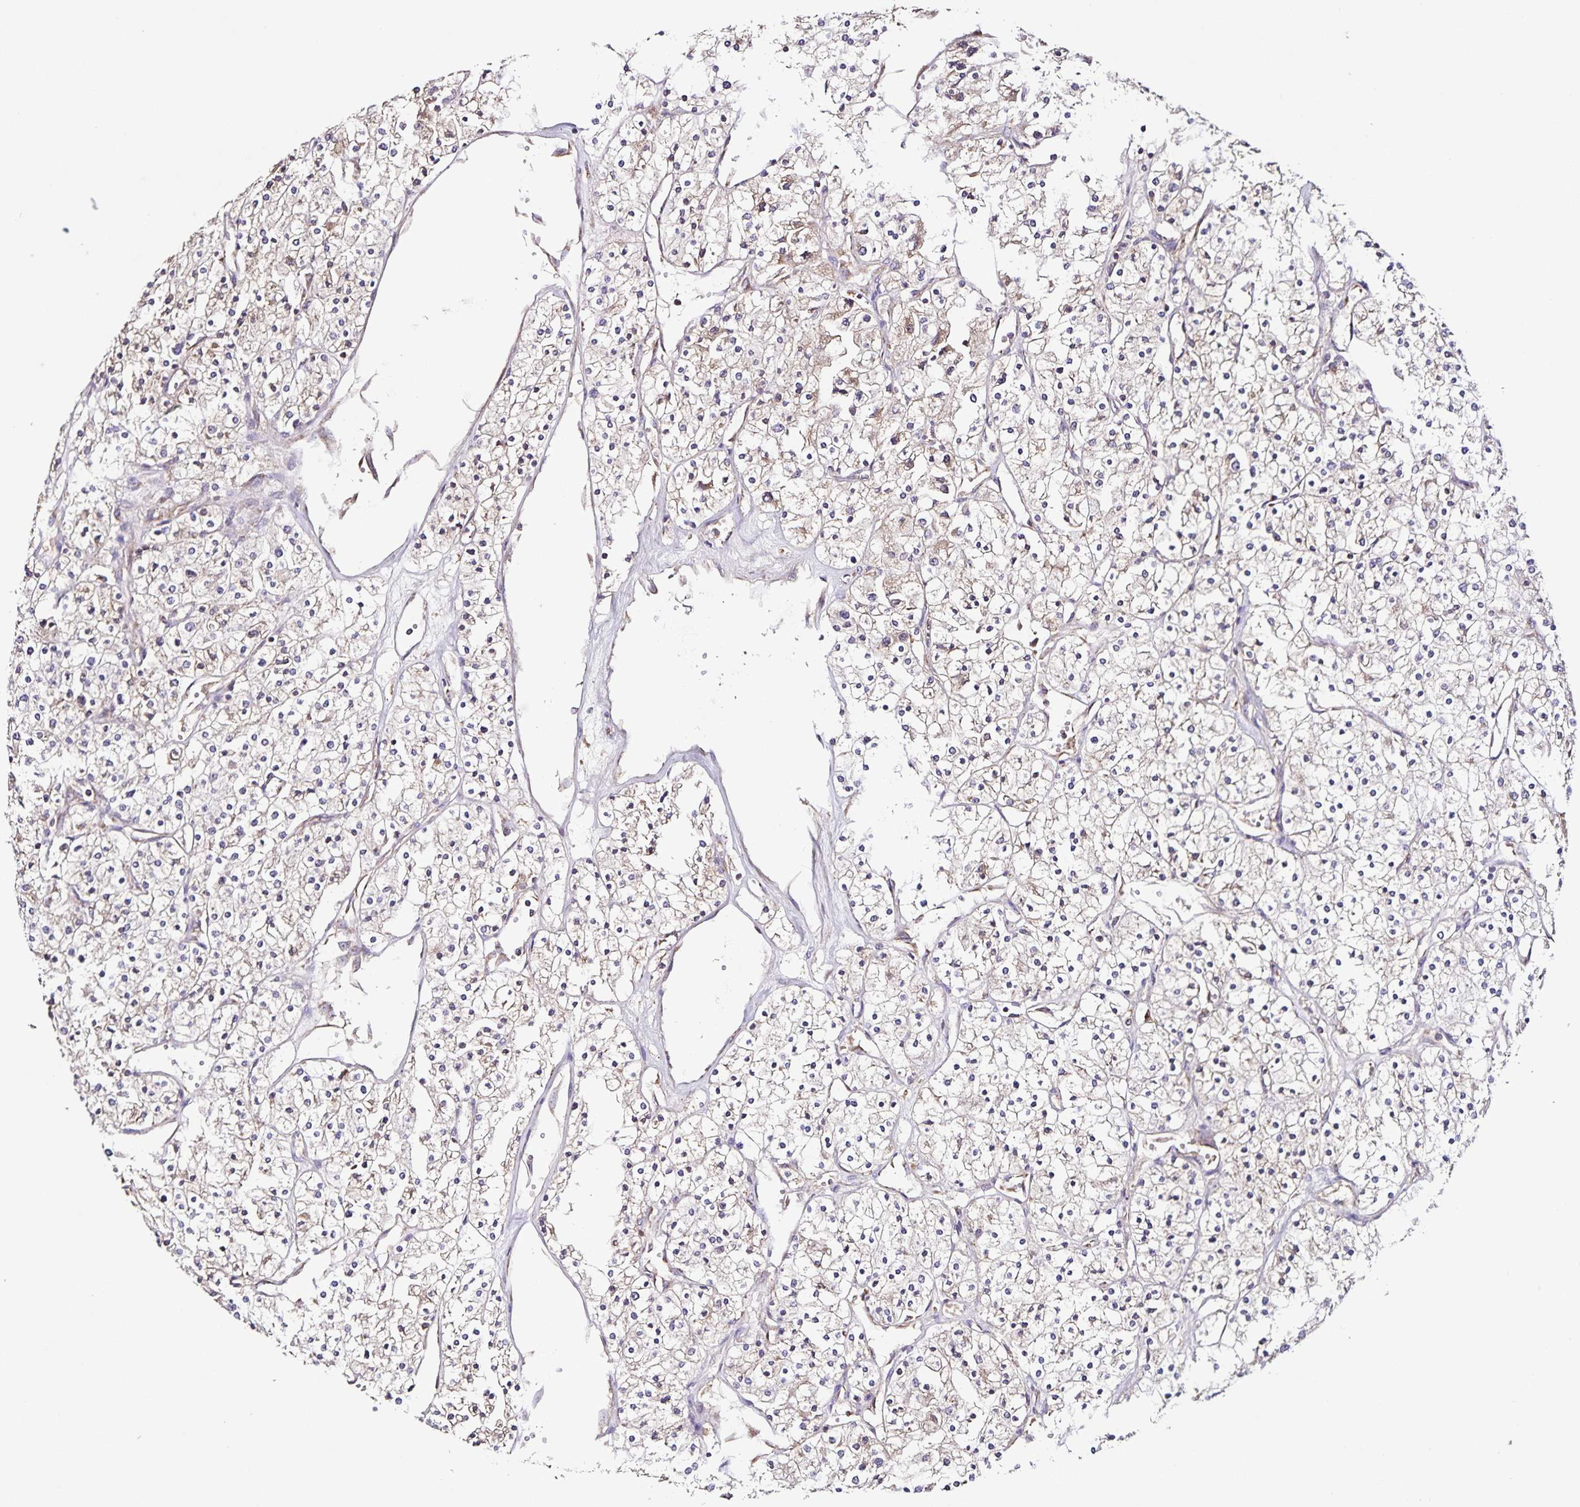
{"staining": {"intensity": "weak", "quantity": "25%-75%", "location": "cytoplasmic/membranous"}, "tissue": "renal cancer", "cell_type": "Tumor cells", "image_type": "cancer", "snomed": [{"axis": "morphology", "description": "Adenocarcinoma, NOS"}, {"axis": "topography", "description": "Kidney"}], "caption": "IHC staining of renal adenocarcinoma, which reveals low levels of weak cytoplasmic/membranous positivity in about 25%-75% of tumor cells indicating weak cytoplasmic/membranous protein staining. The staining was performed using DAB (brown) for protein detection and nuclei were counterstained in hematoxylin (blue).", "gene": "MAN1A1", "patient": {"sex": "male", "age": 80}}